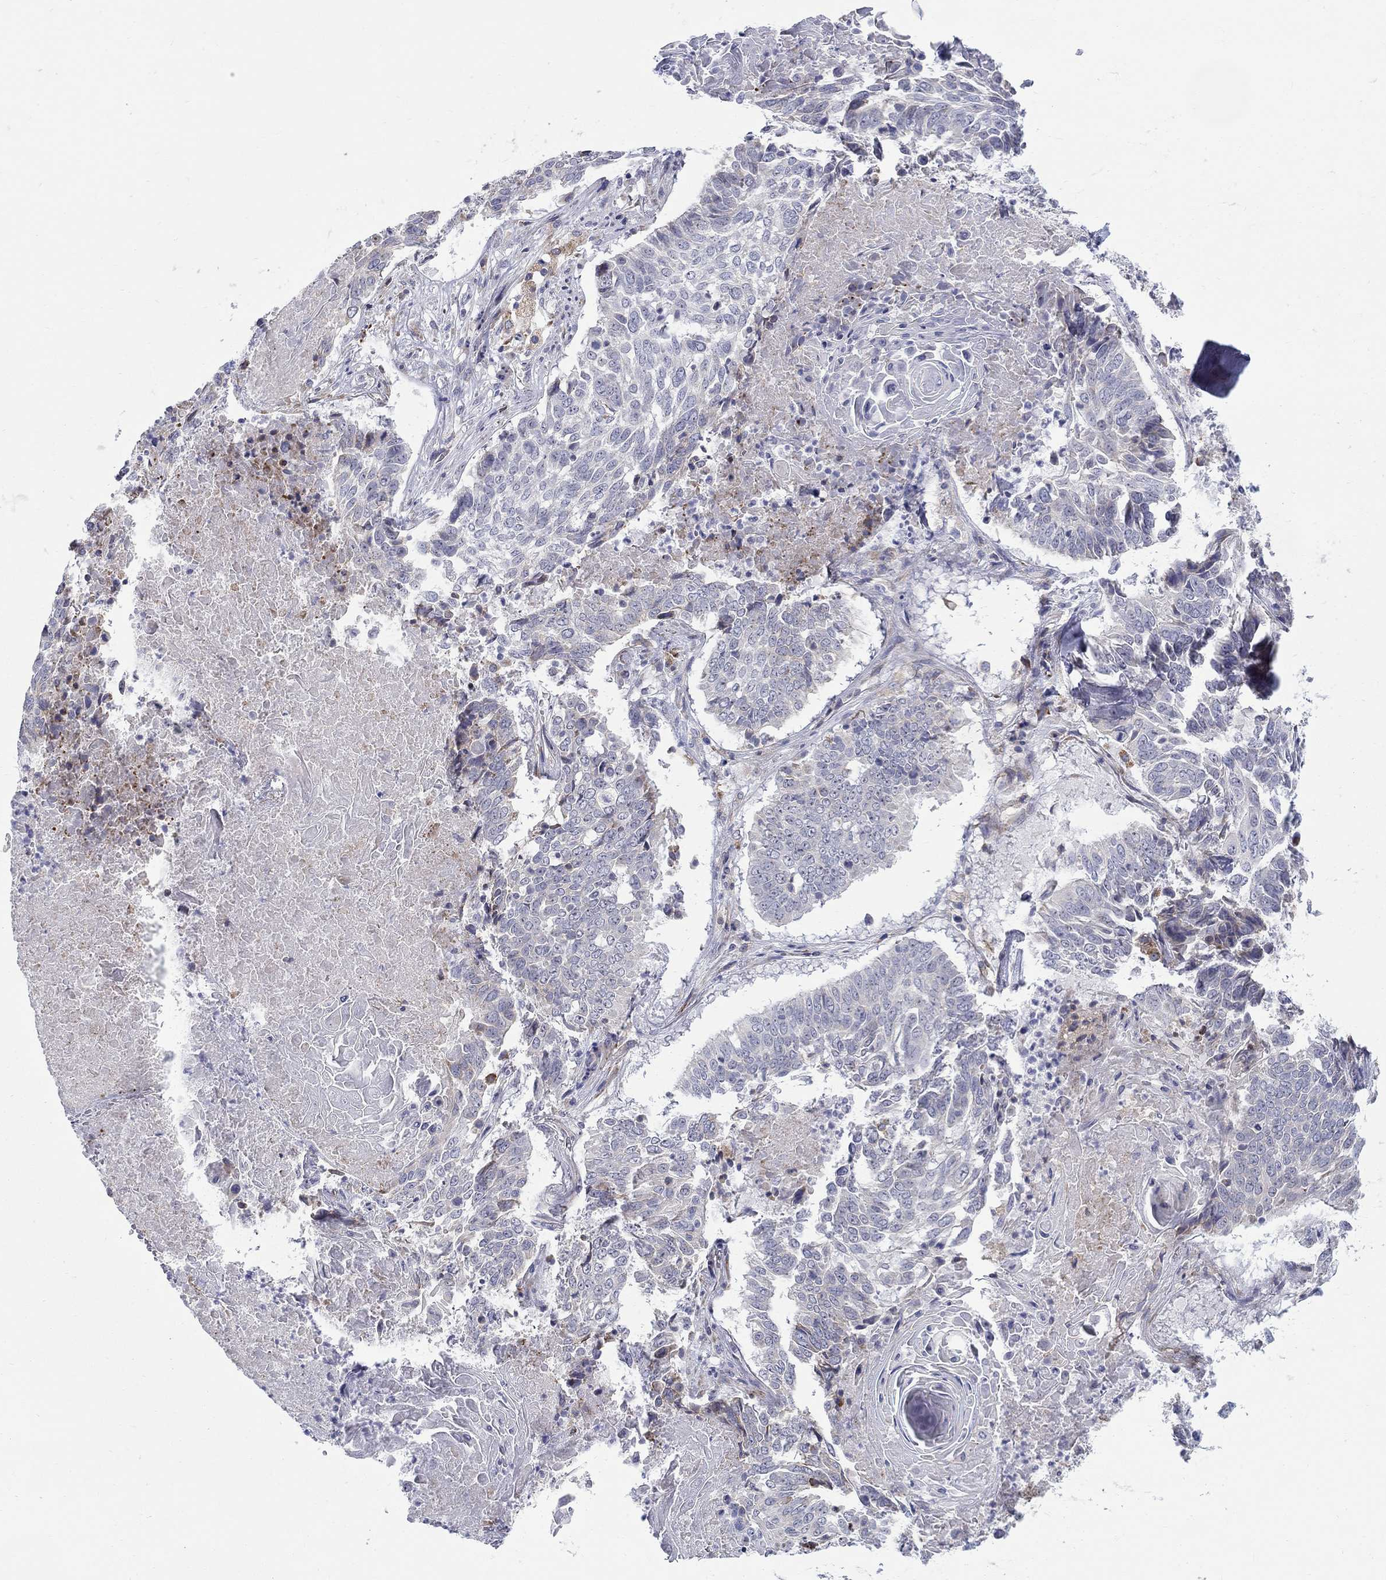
{"staining": {"intensity": "negative", "quantity": "none", "location": "none"}, "tissue": "lung cancer", "cell_type": "Tumor cells", "image_type": "cancer", "snomed": [{"axis": "morphology", "description": "Squamous cell carcinoma, NOS"}, {"axis": "topography", "description": "Lung"}], "caption": "There is no significant expression in tumor cells of lung cancer (squamous cell carcinoma). (Brightfield microscopy of DAB IHC at high magnification).", "gene": "QRFPR", "patient": {"sex": "male", "age": 64}}